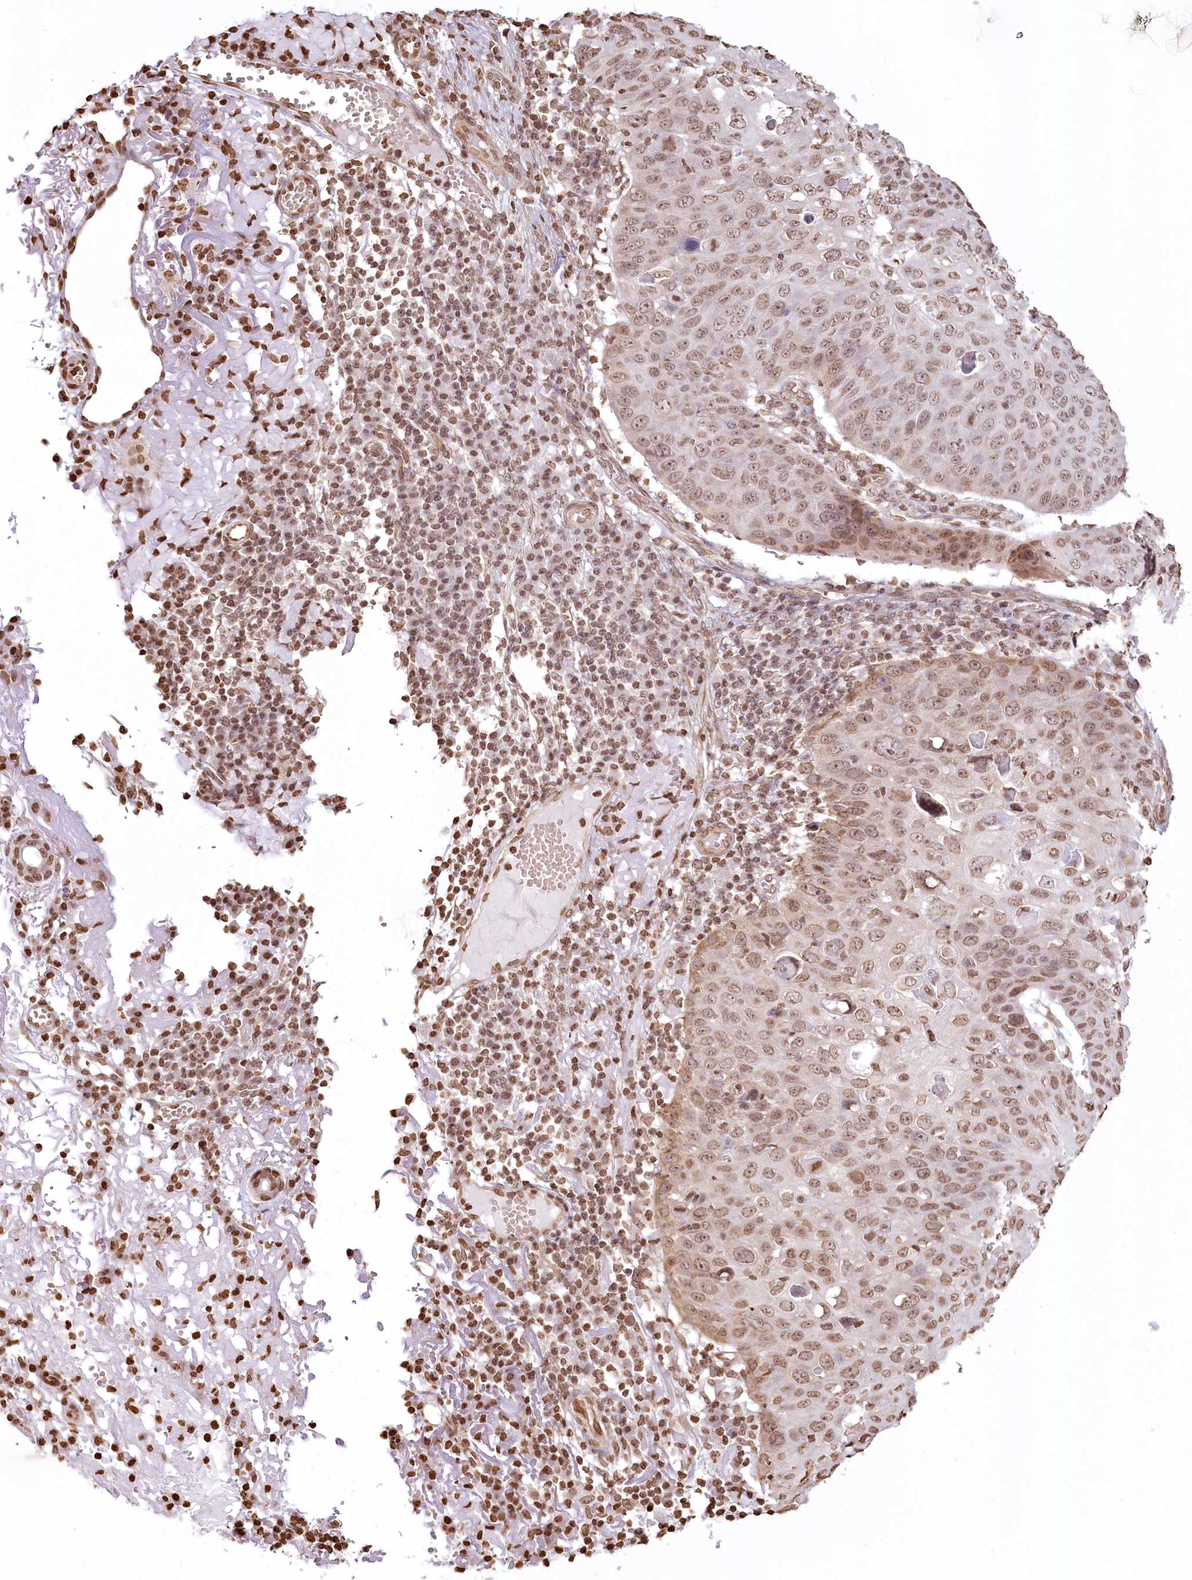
{"staining": {"intensity": "moderate", "quantity": ">75%", "location": "nuclear"}, "tissue": "skin cancer", "cell_type": "Tumor cells", "image_type": "cancer", "snomed": [{"axis": "morphology", "description": "Squamous cell carcinoma, NOS"}, {"axis": "topography", "description": "Skin"}], "caption": "Protein staining of skin cancer (squamous cell carcinoma) tissue displays moderate nuclear staining in about >75% of tumor cells.", "gene": "FAM13A", "patient": {"sex": "female", "age": 90}}